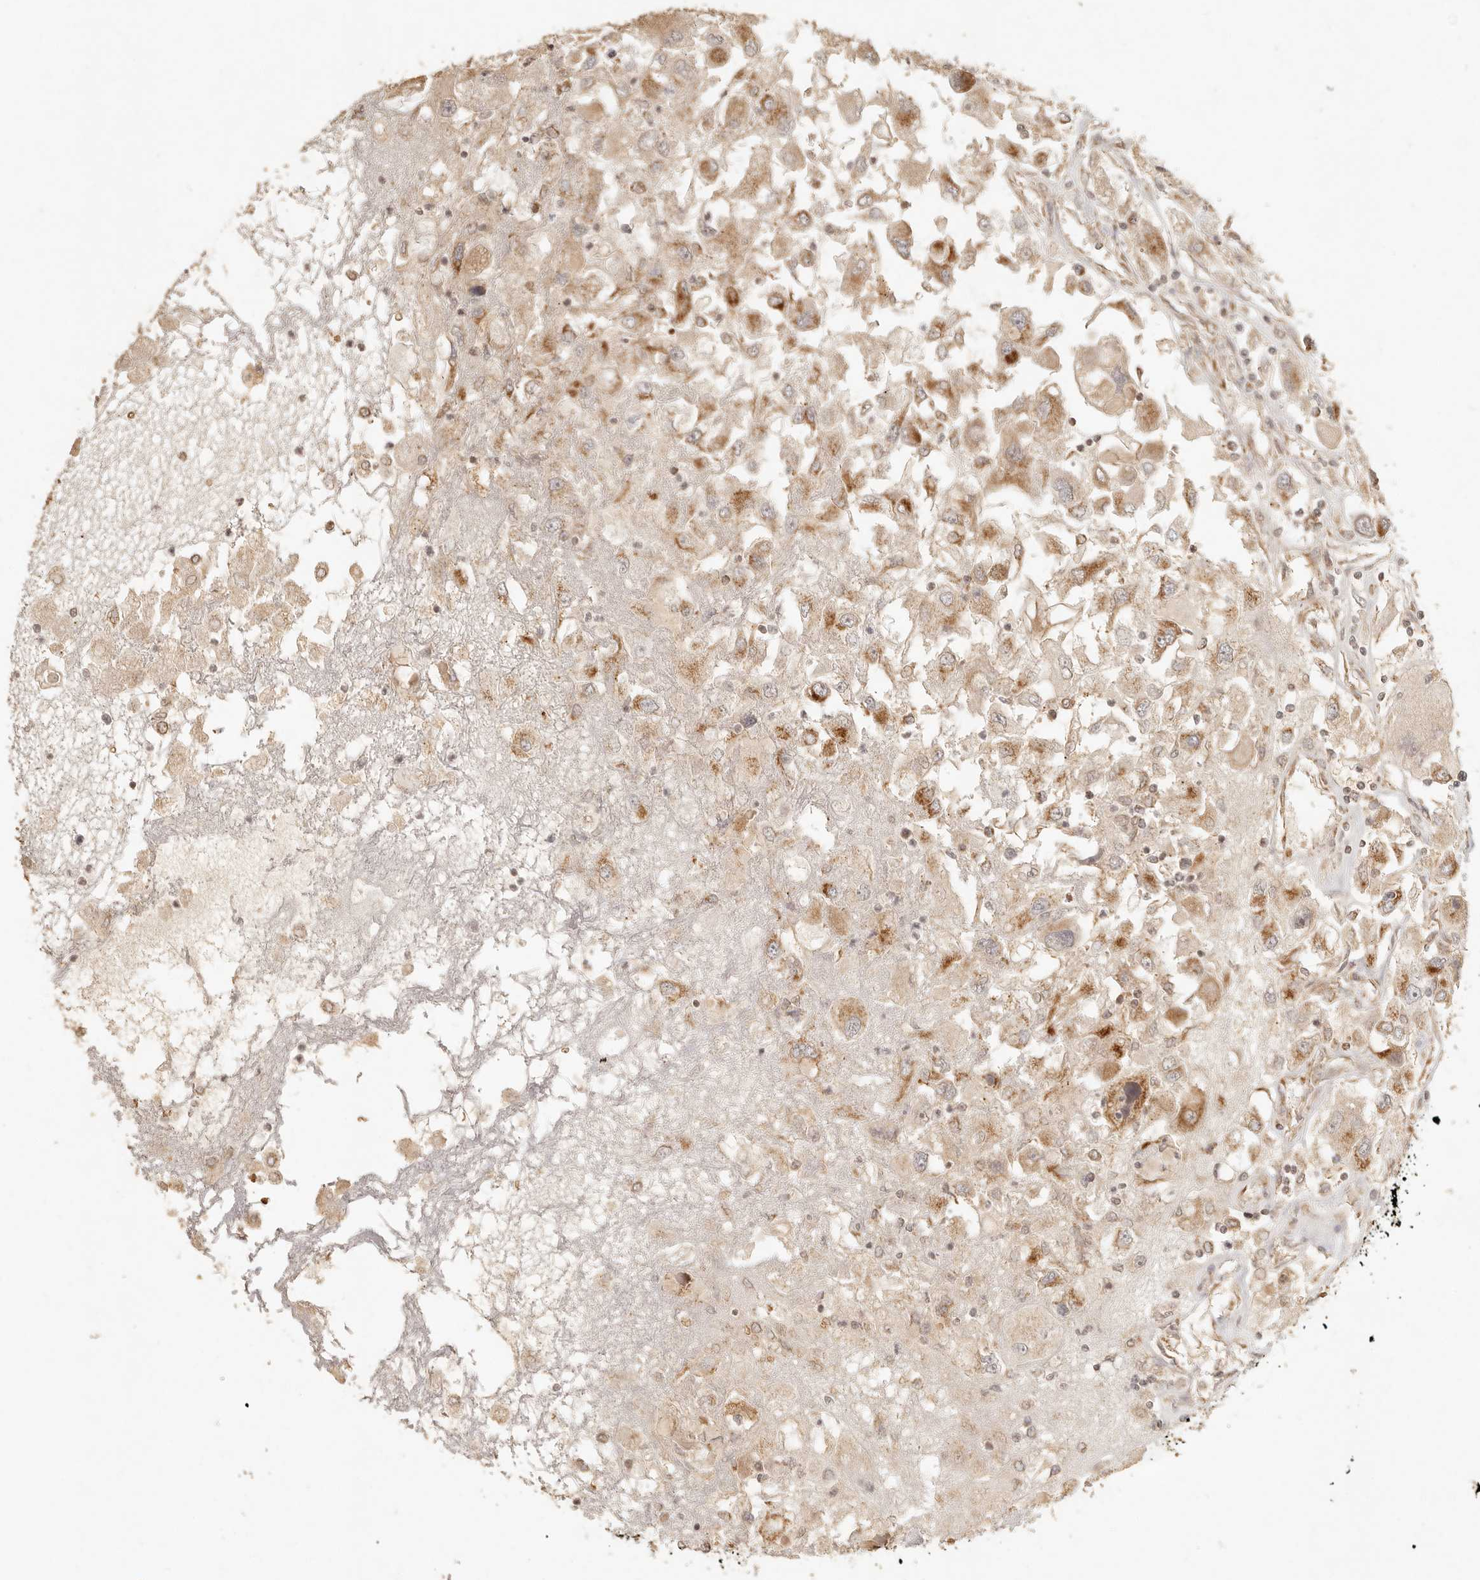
{"staining": {"intensity": "moderate", "quantity": ">75%", "location": "cytoplasmic/membranous"}, "tissue": "renal cancer", "cell_type": "Tumor cells", "image_type": "cancer", "snomed": [{"axis": "morphology", "description": "Adenocarcinoma, NOS"}, {"axis": "topography", "description": "Kidney"}], "caption": "Immunohistochemistry histopathology image of neoplastic tissue: human adenocarcinoma (renal) stained using immunohistochemistry (IHC) exhibits medium levels of moderate protein expression localized specifically in the cytoplasmic/membranous of tumor cells, appearing as a cytoplasmic/membranous brown color.", "gene": "MRPL55", "patient": {"sex": "female", "age": 52}}